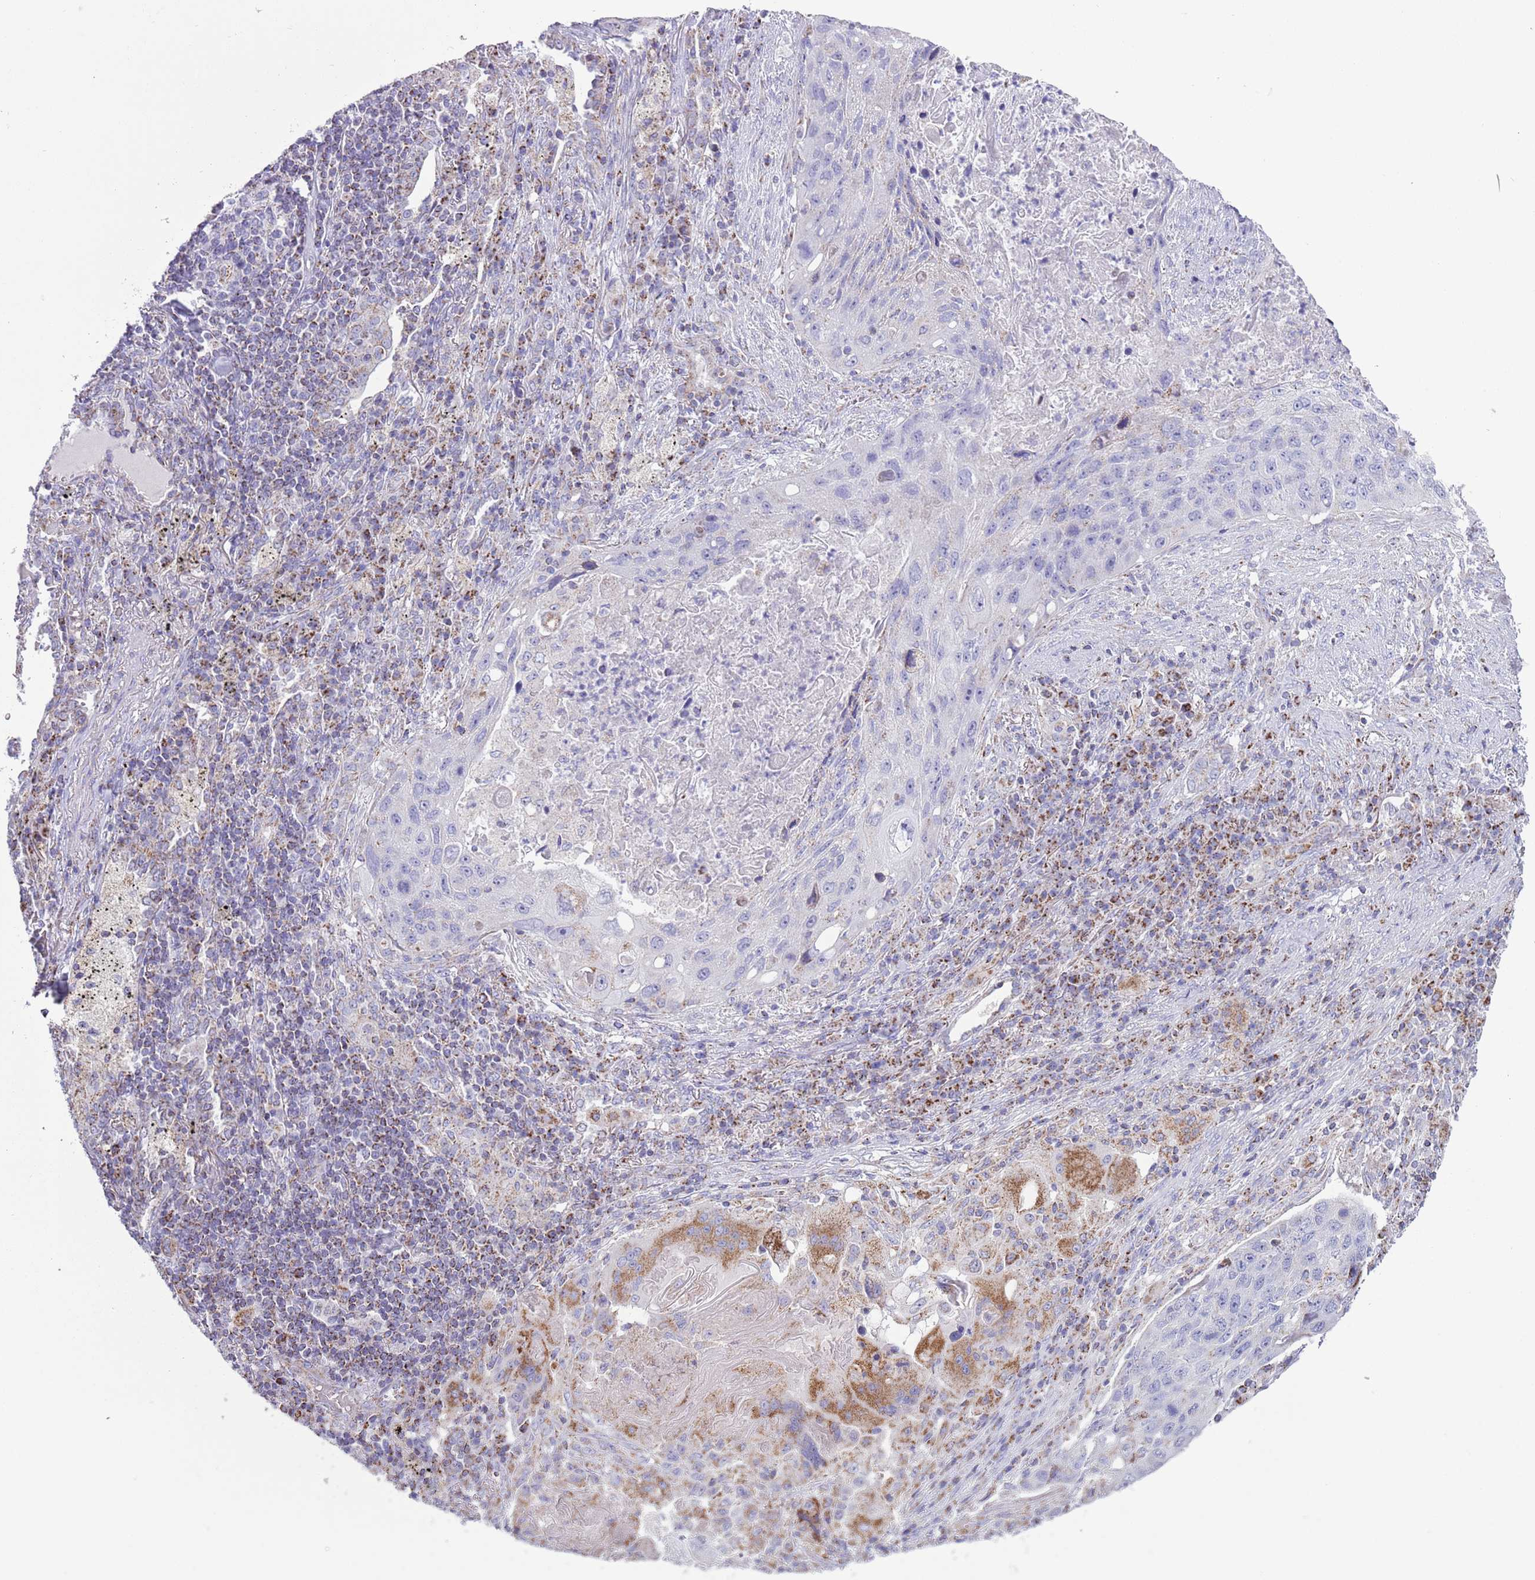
{"staining": {"intensity": "negative", "quantity": "none", "location": "none"}, "tissue": "lung cancer", "cell_type": "Tumor cells", "image_type": "cancer", "snomed": [{"axis": "morphology", "description": "Squamous cell carcinoma, NOS"}, {"axis": "topography", "description": "Lung"}], "caption": "IHC of lung cancer (squamous cell carcinoma) exhibits no staining in tumor cells.", "gene": "ATP6V1B1", "patient": {"sex": "female", "age": 63}}